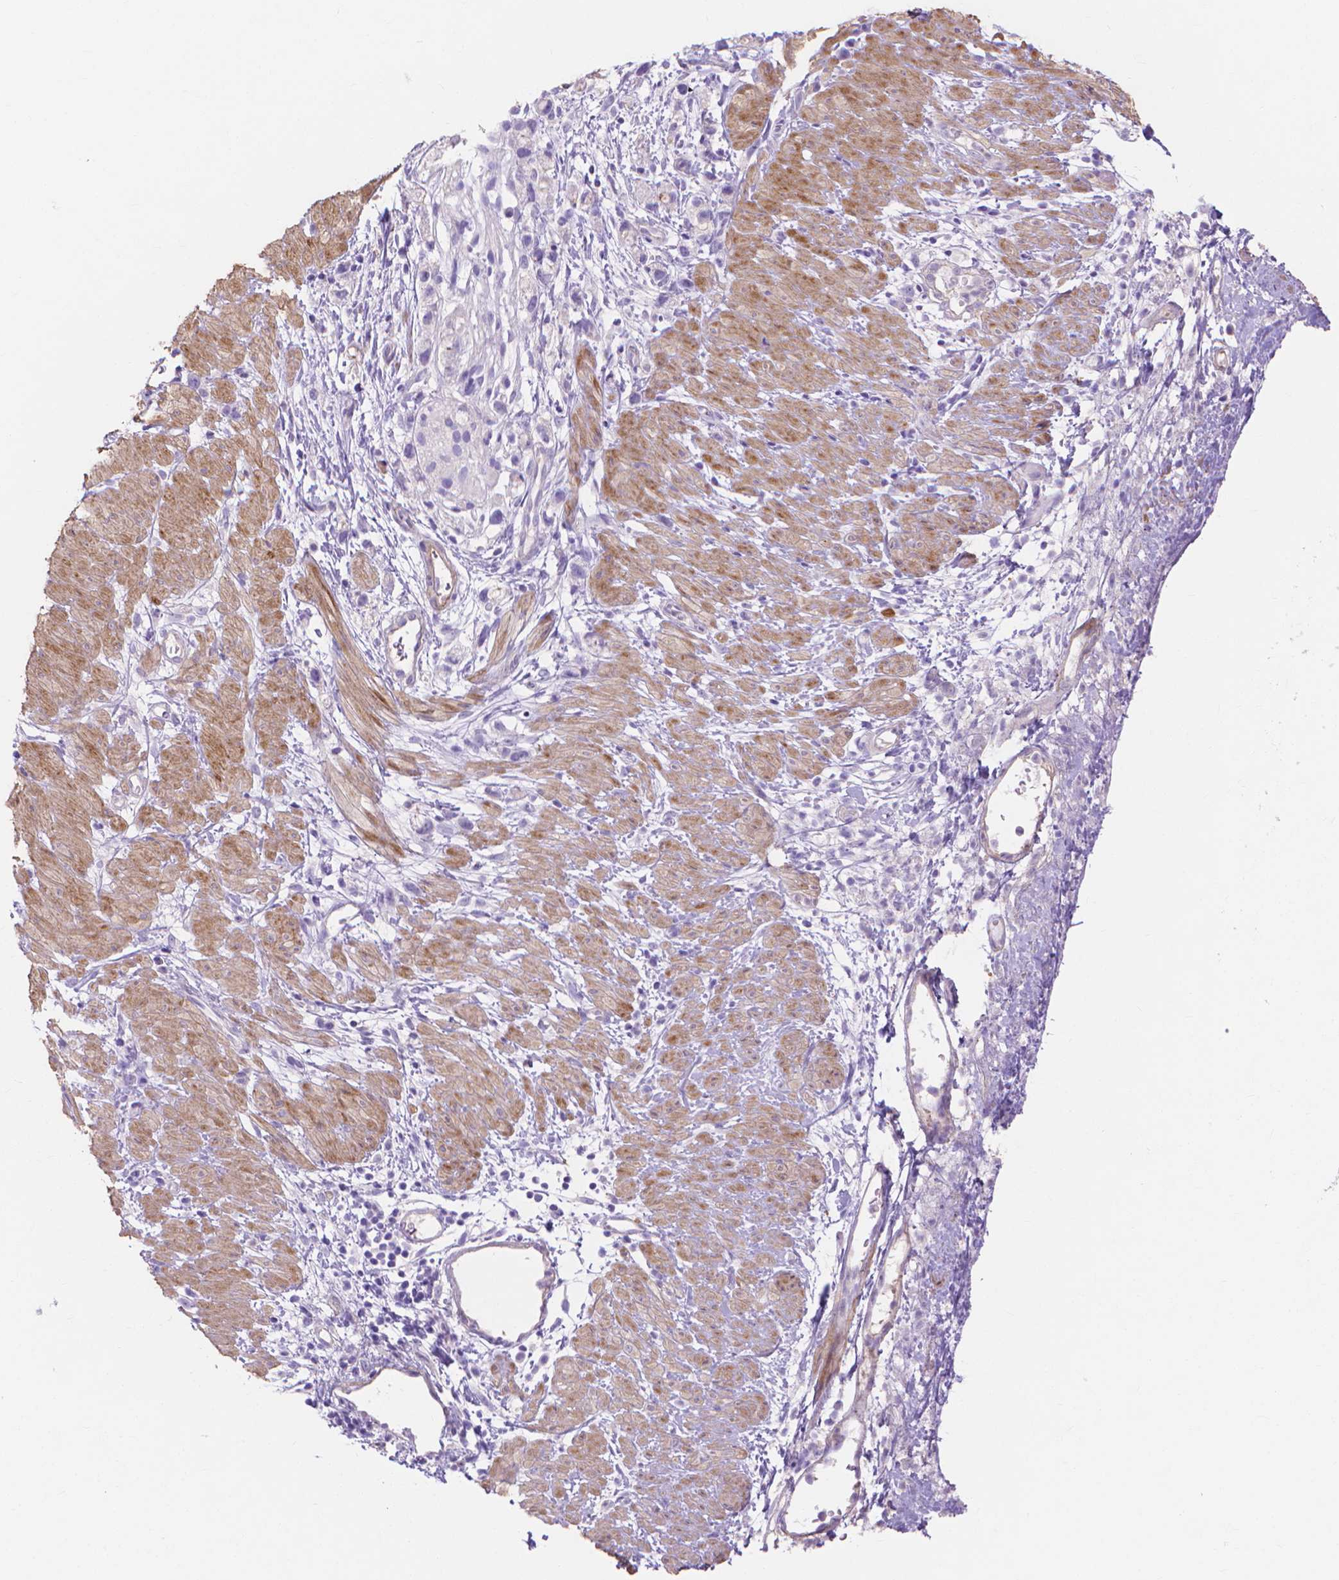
{"staining": {"intensity": "negative", "quantity": "none", "location": "none"}, "tissue": "stomach cancer", "cell_type": "Tumor cells", "image_type": "cancer", "snomed": [{"axis": "morphology", "description": "Adenocarcinoma, NOS"}, {"axis": "topography", "description": "Stomach"}], "caption": "A micrograph of human stomach cancer (adenocarcinoma) is negative for staining in tumor cells.", "gene": "MBLAC1", "patient": {"sex": "female", "age": 59}}